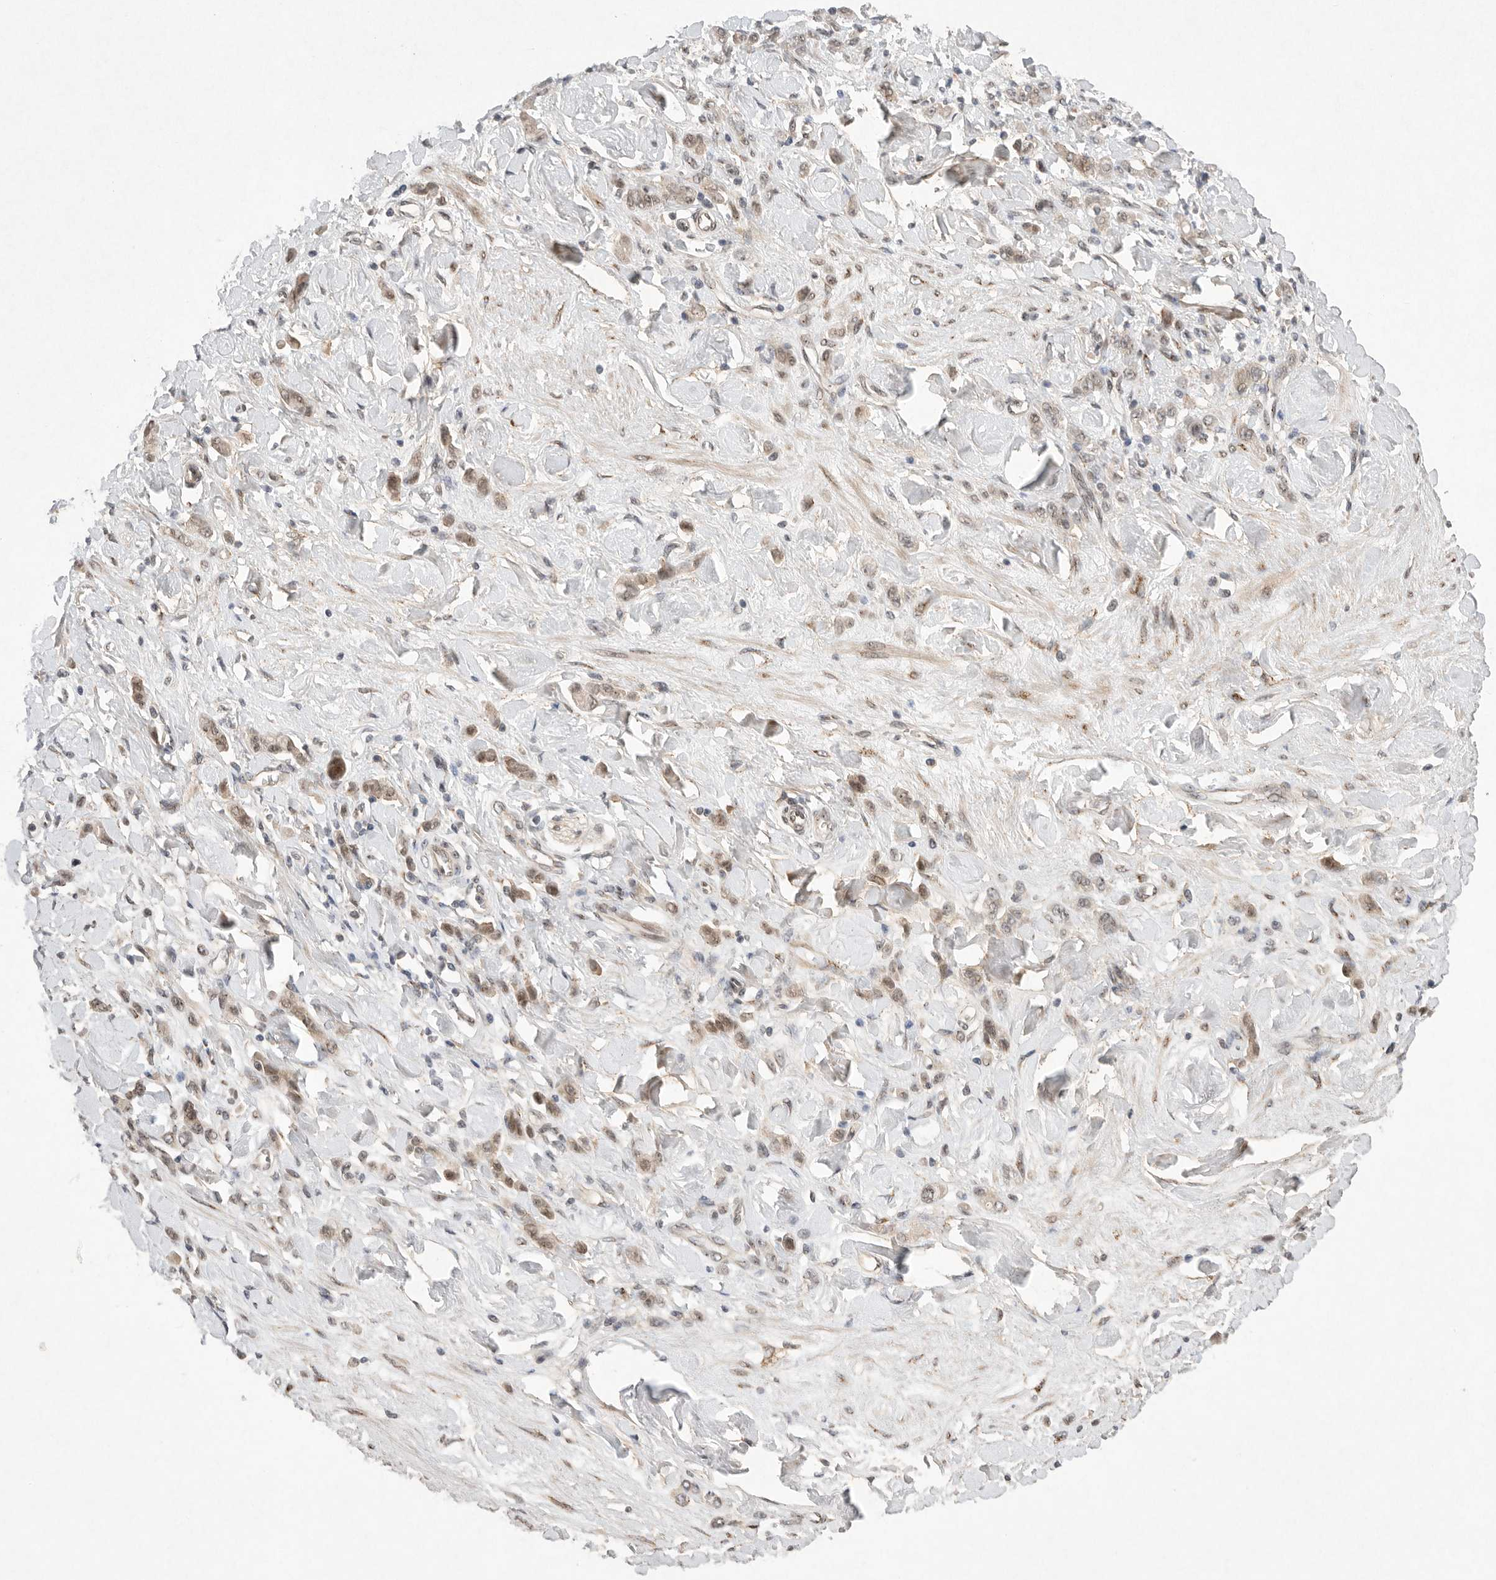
{"staining": {"intensity": "moderate", "quantity": ">75%", "location": "nuclear"}, "tissue": "stomach cancer", "cell_type": "Tumor cells", "image_type": "cancer", "snomed": [{"axis": "morphology", "description": "Normal tissue, NOS"}, {"axis": "morphology", "description": "Adenocarcinoma, NOS"}, {"axis": "topography", "description": "Stomach"}], "caption": "Tumor cells display moderate nuclear expression in about >75% of cells in stomach cancer. (brown staining indicates protein expression, while blue staining denotes nuclei).", "gene": "LEMD3", "patient": {"sex": "male", "age": 82}}